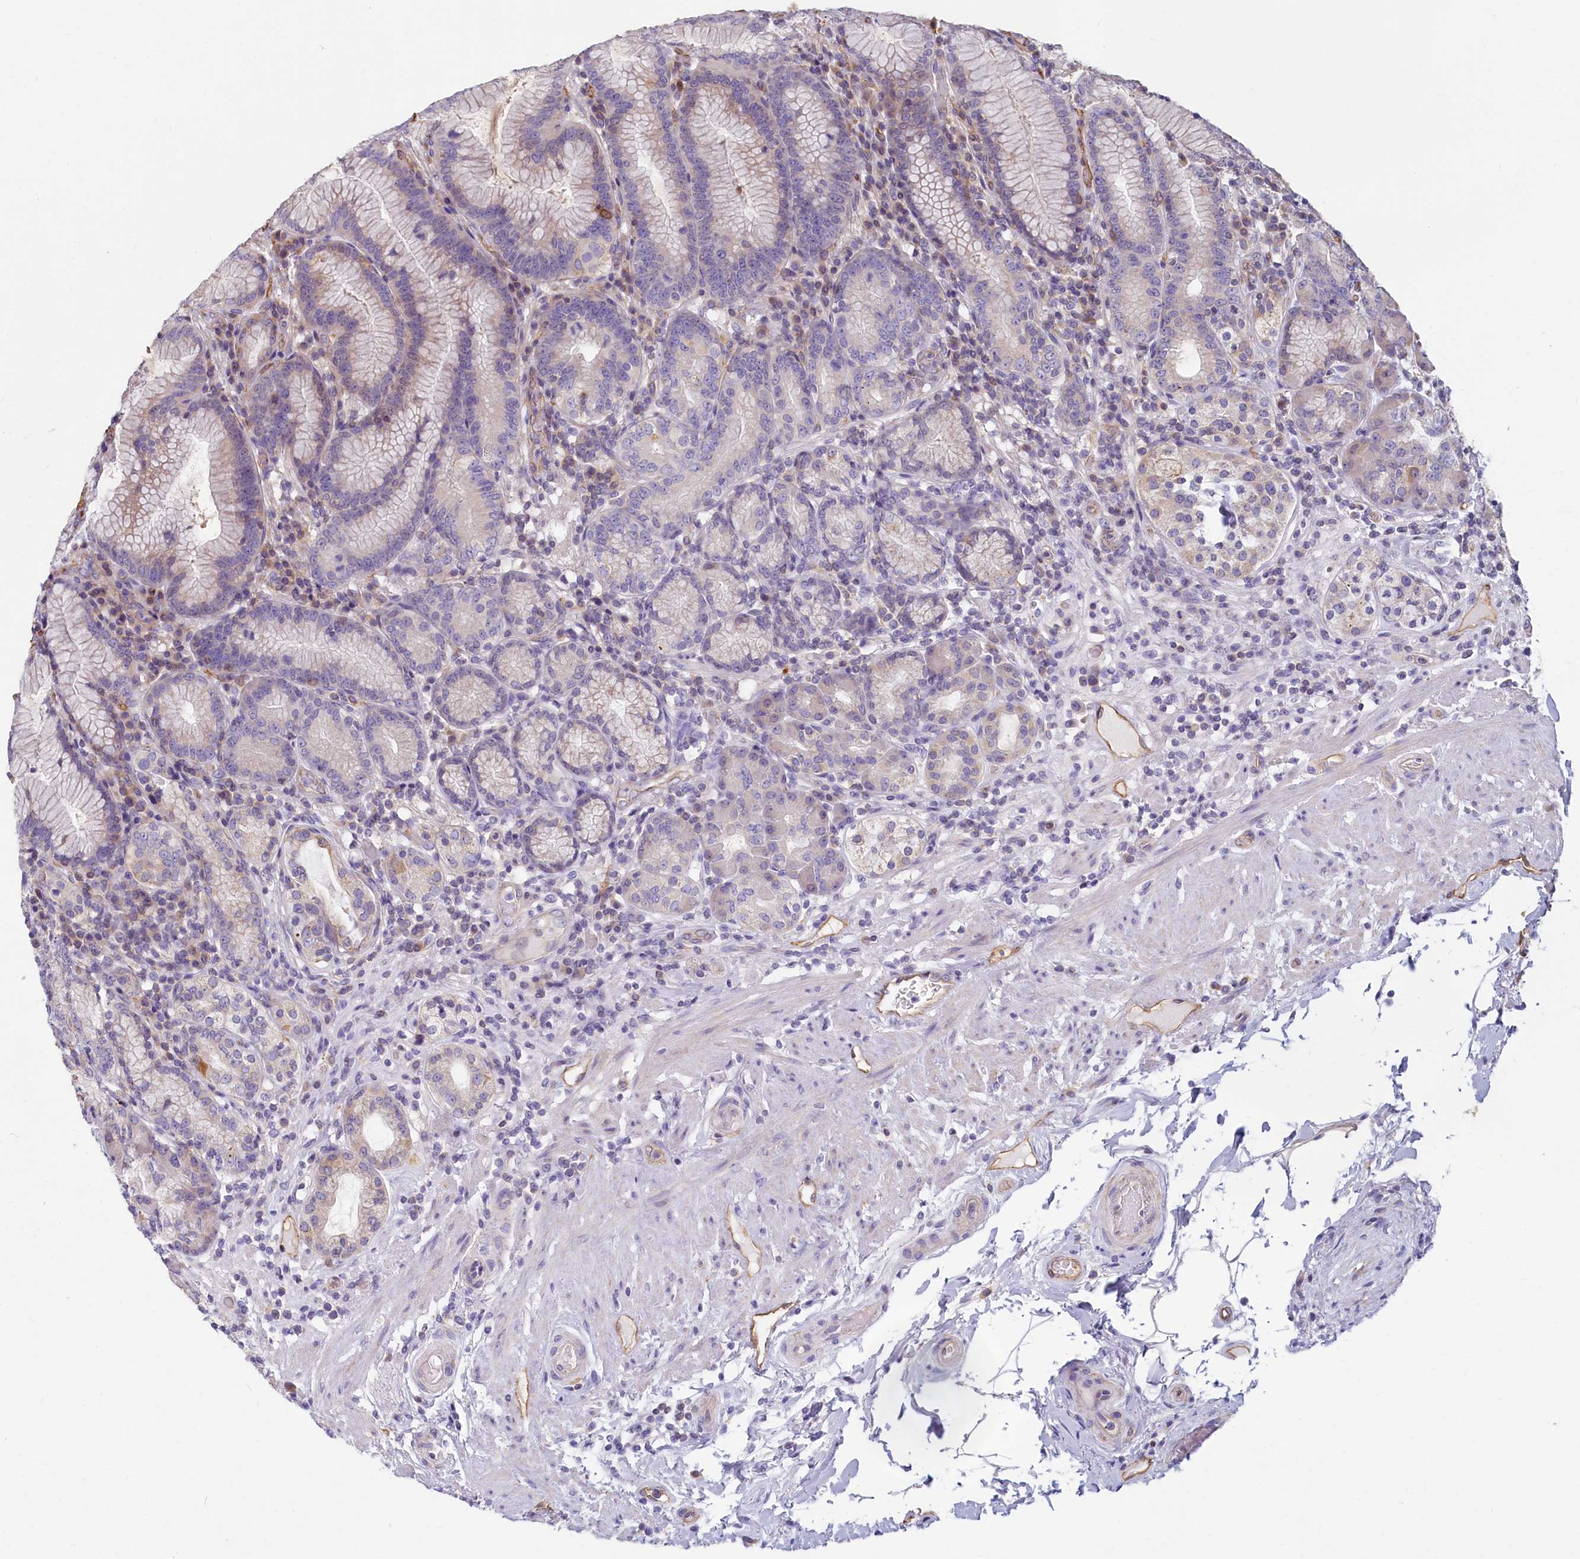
{"staining": {"intensity": "negative", "quantity": "none", "location": "none"}, "tissue": "stomach", "cell_type": "Glandular cells", "image_type": "normal", "snomed": [{"axis": "morphology", "description": "Normal tissue, NOS"}, {"axis": "topography", "description": "Stomach, upper"}, {"axis": "topography", "description": "Stomach, lower"}], "caption": "Immunohistochemistry of benign human stomach shows no staining in glandular cells. (Brightfield microscopy of DAB (3,3'-diaminobenzidine) IHC at high magnification).", "gene": "LMOD3", "patient": {"sex": "female", "age": 76}}